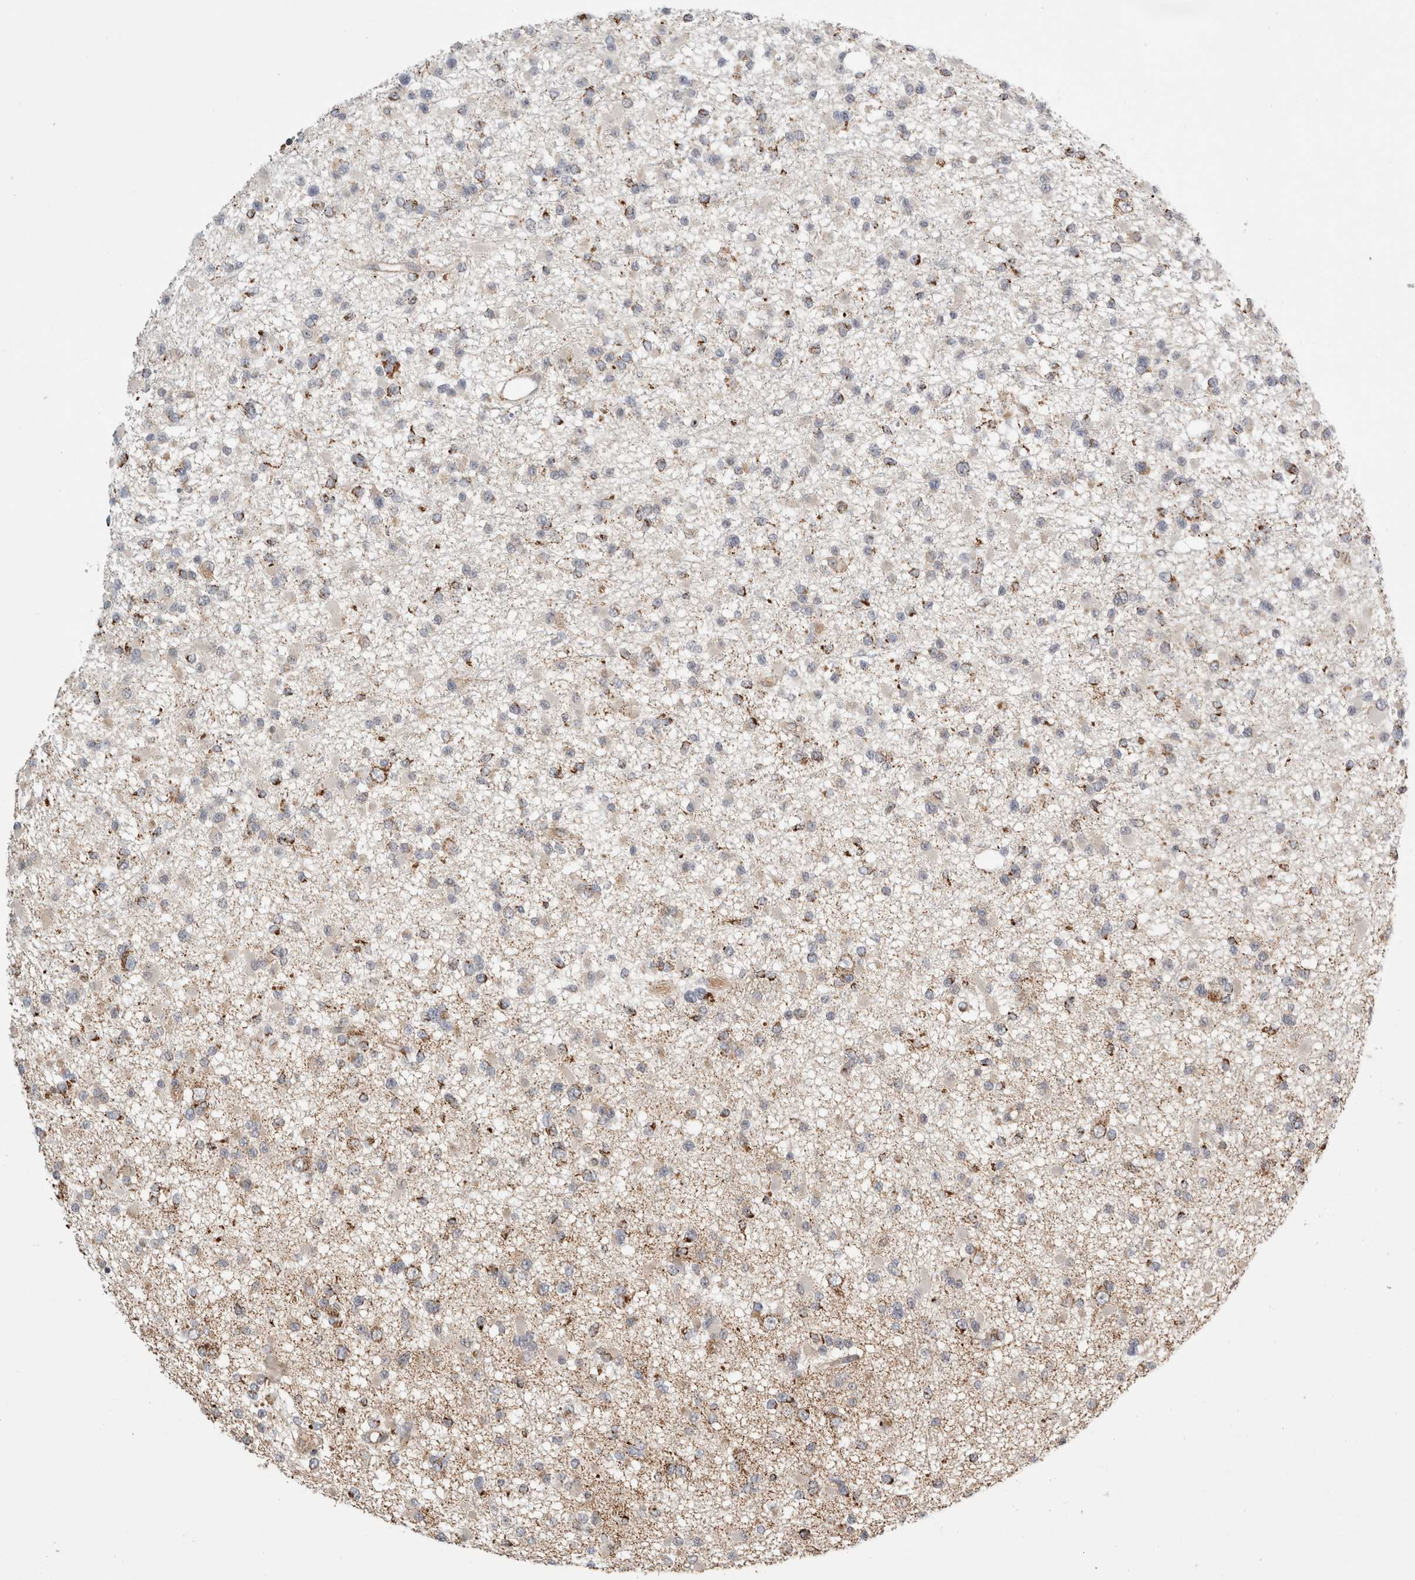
{"staining": {"intensity": "moderate", "quantity": "<25%", "location": "cytoplasmic/membranous"}, "tissue": "glioma", "cell_type": "Tumor cells", "image_type": "cancer", "snomed": [{"axis": "morphology", "description": "Glioma, malignant, Low grade"}, {"axis": "topography", "description": "Brain"}], "caption": "This is an image of immunohistochemistry staining of malignant glioma (low-grade), which shows moderate positivity in the cytoplasmic/membranous of tumor cells.", "gene": "HROB", "patient": {"sex": "female", "age": 22}}